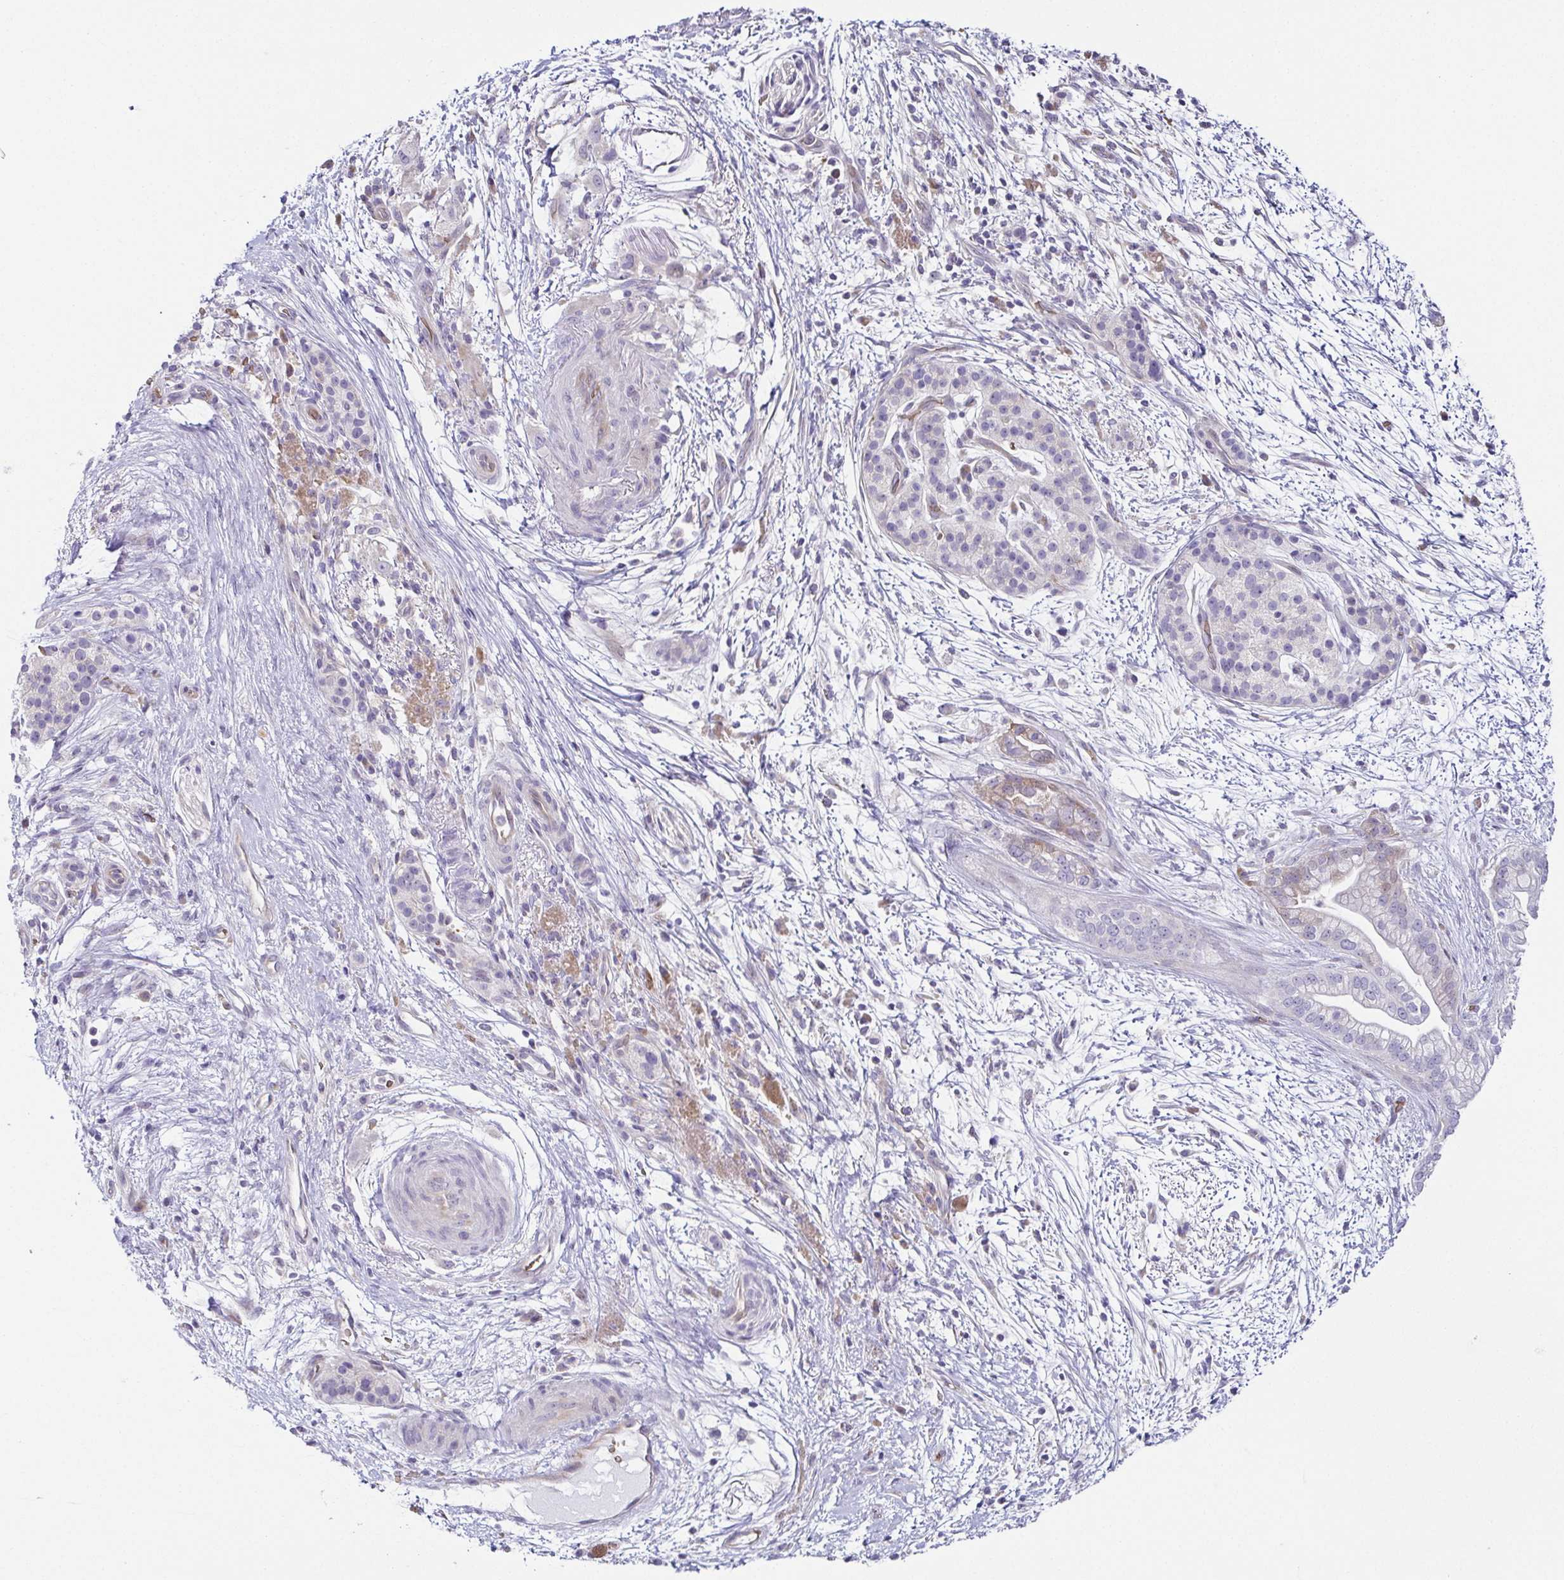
{"staining": {"intensity": "weak", "quantity": "<25%", "location": "cytoplasmic/membranous"}, "tissue": "pancreatic cancer", "cell_type": "Tumor cells", "image_type": "cancer", "snomed": [{"axis": "morphology", "description": "Adenocarcinoma, NOS"}, {"axis": "topography", "description": "Pancreas"}], "caption": "Adenocarcinoma (pancreatic) was stained to show a protein in brown. There is no significant expression in tumor cells.", "gene": "FAM162B", "patient": {"sex": "female", "age": 69}}